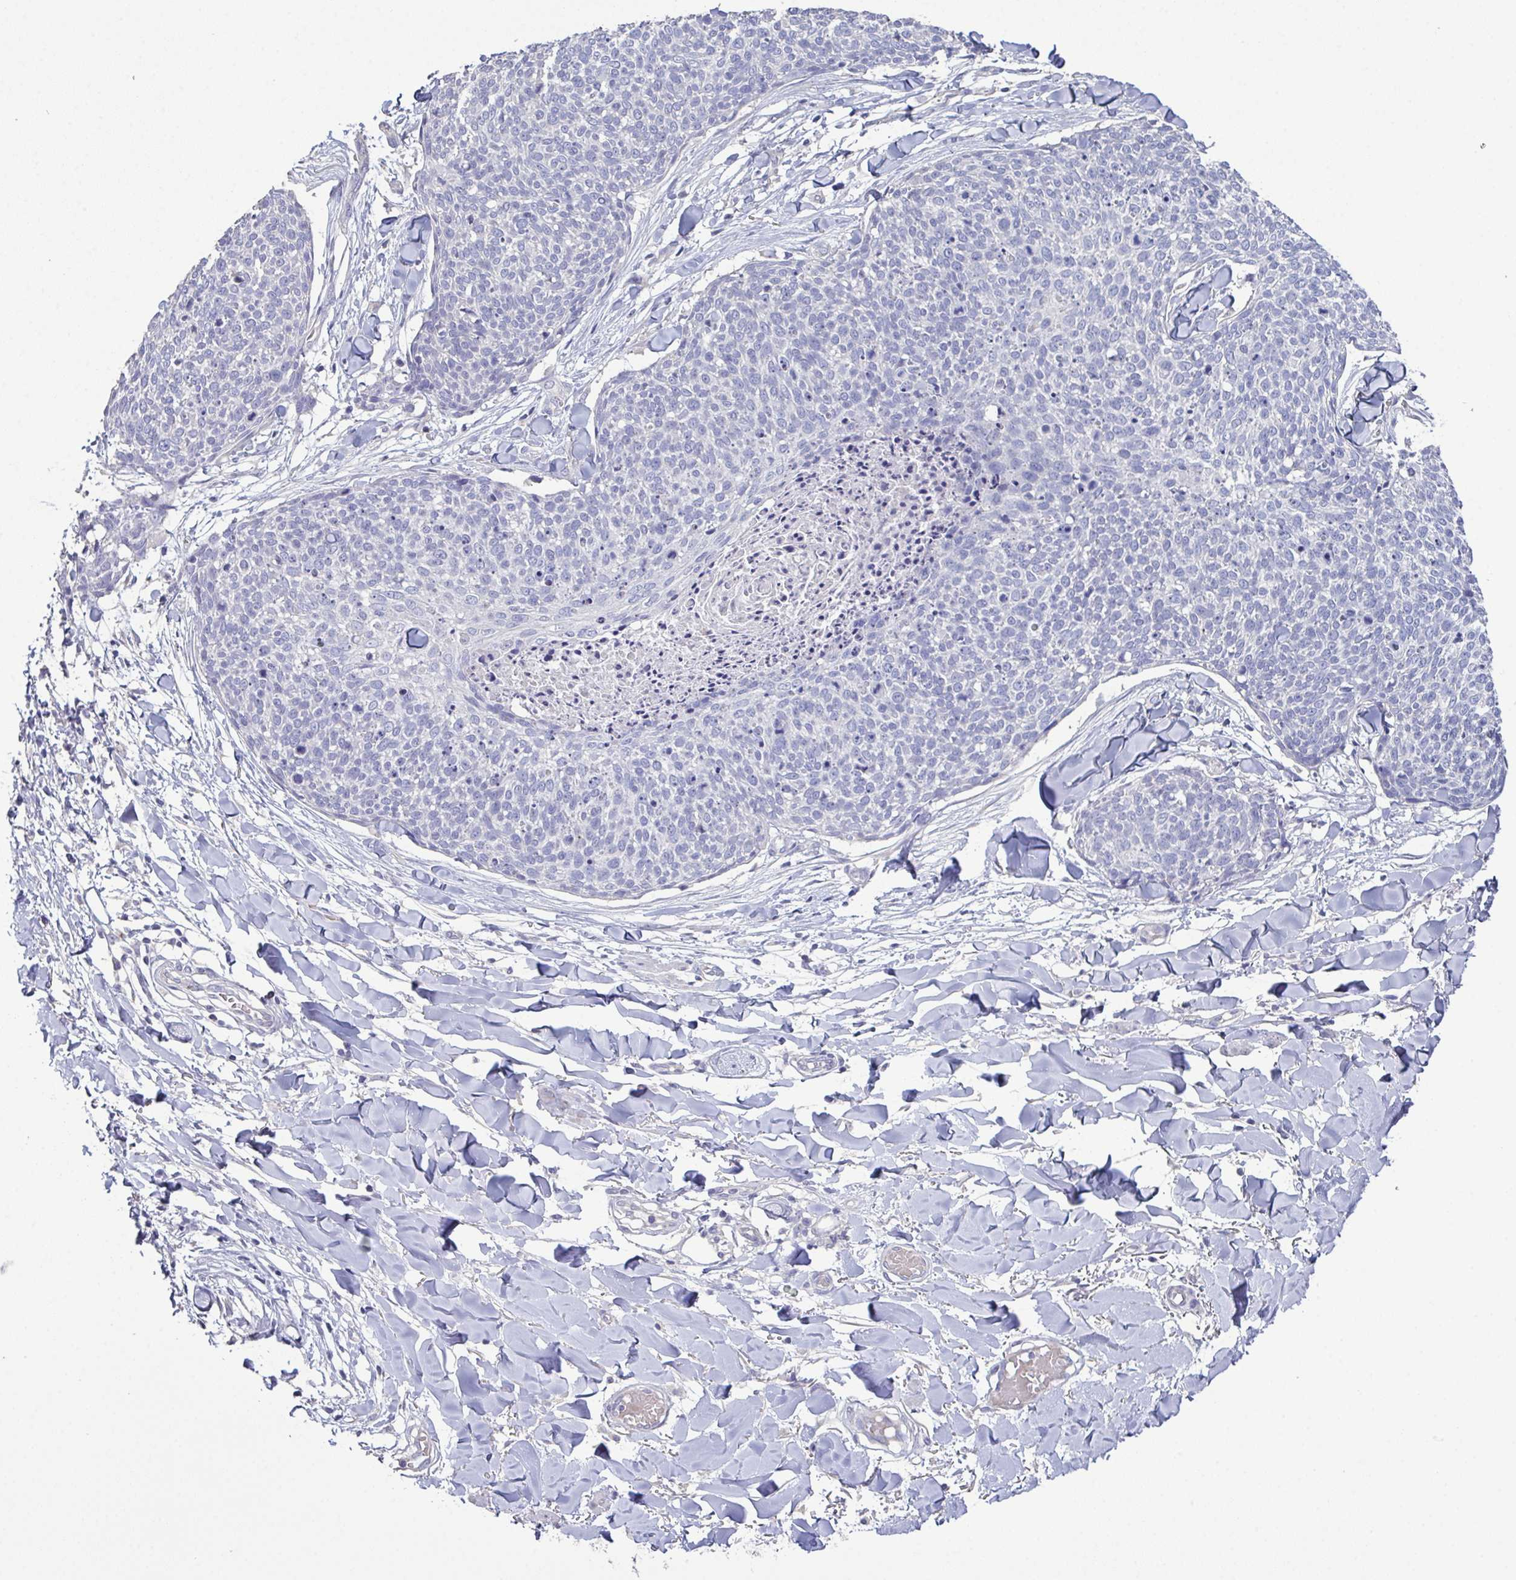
{"staining": {"intensity": "negative", "quantity": "none", "location": "none"}, "tissue": "skin cancer", "cell_type": "Tumor cells", "image_type": "cancer", "snomed": [{"axis": "morphology", "description": "Squamous cell carcinoma, NOS"}, {"axis": "topography", "description": "Skin"}, {"axis": "topography", "description": "Vulva"}], "caption": "Tumor cells show no significant protein expression in squamous cell carcinoma (skin).", "gene": "GLDC", "patient": {"sex": "female", "age": 75}}